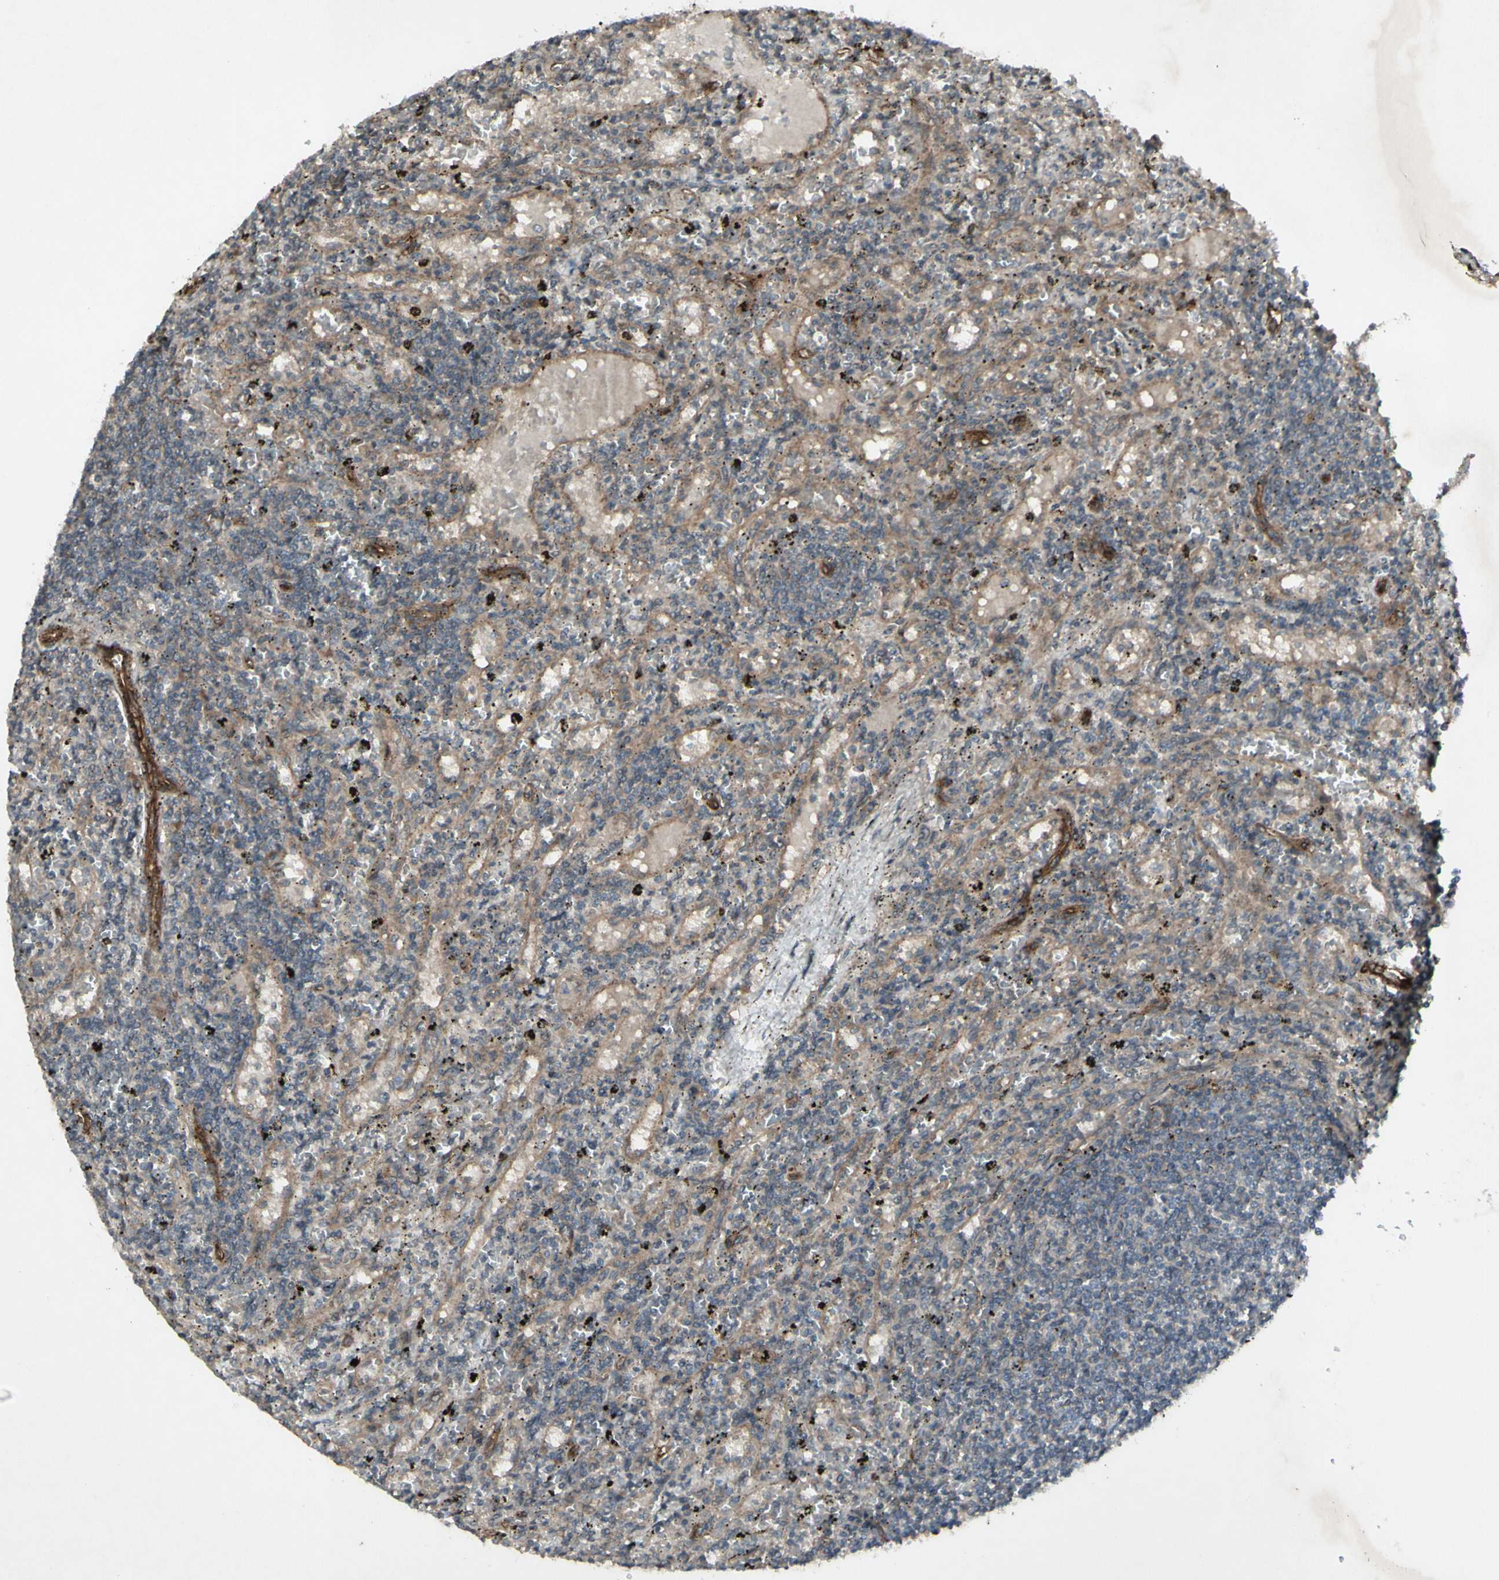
{"staining": {"intensity": "negative", "quantity": "none", "location": "none"}, "tissue": "lymphoma", "cell_type": "Tumor cells", "image_type": "cancer", "snomed": [{"axis": "morphology", "description": "Malignant lymphoma, non-Hodgkin's type, Low grade"}, {"axis": "topography", "description": "Spleen"}], "caption": "Micrograph shows no significant protein expression in tumor cells of lymphoma.", "gene": "JAG1", "patient": {"sex": "male", "age": 76}}